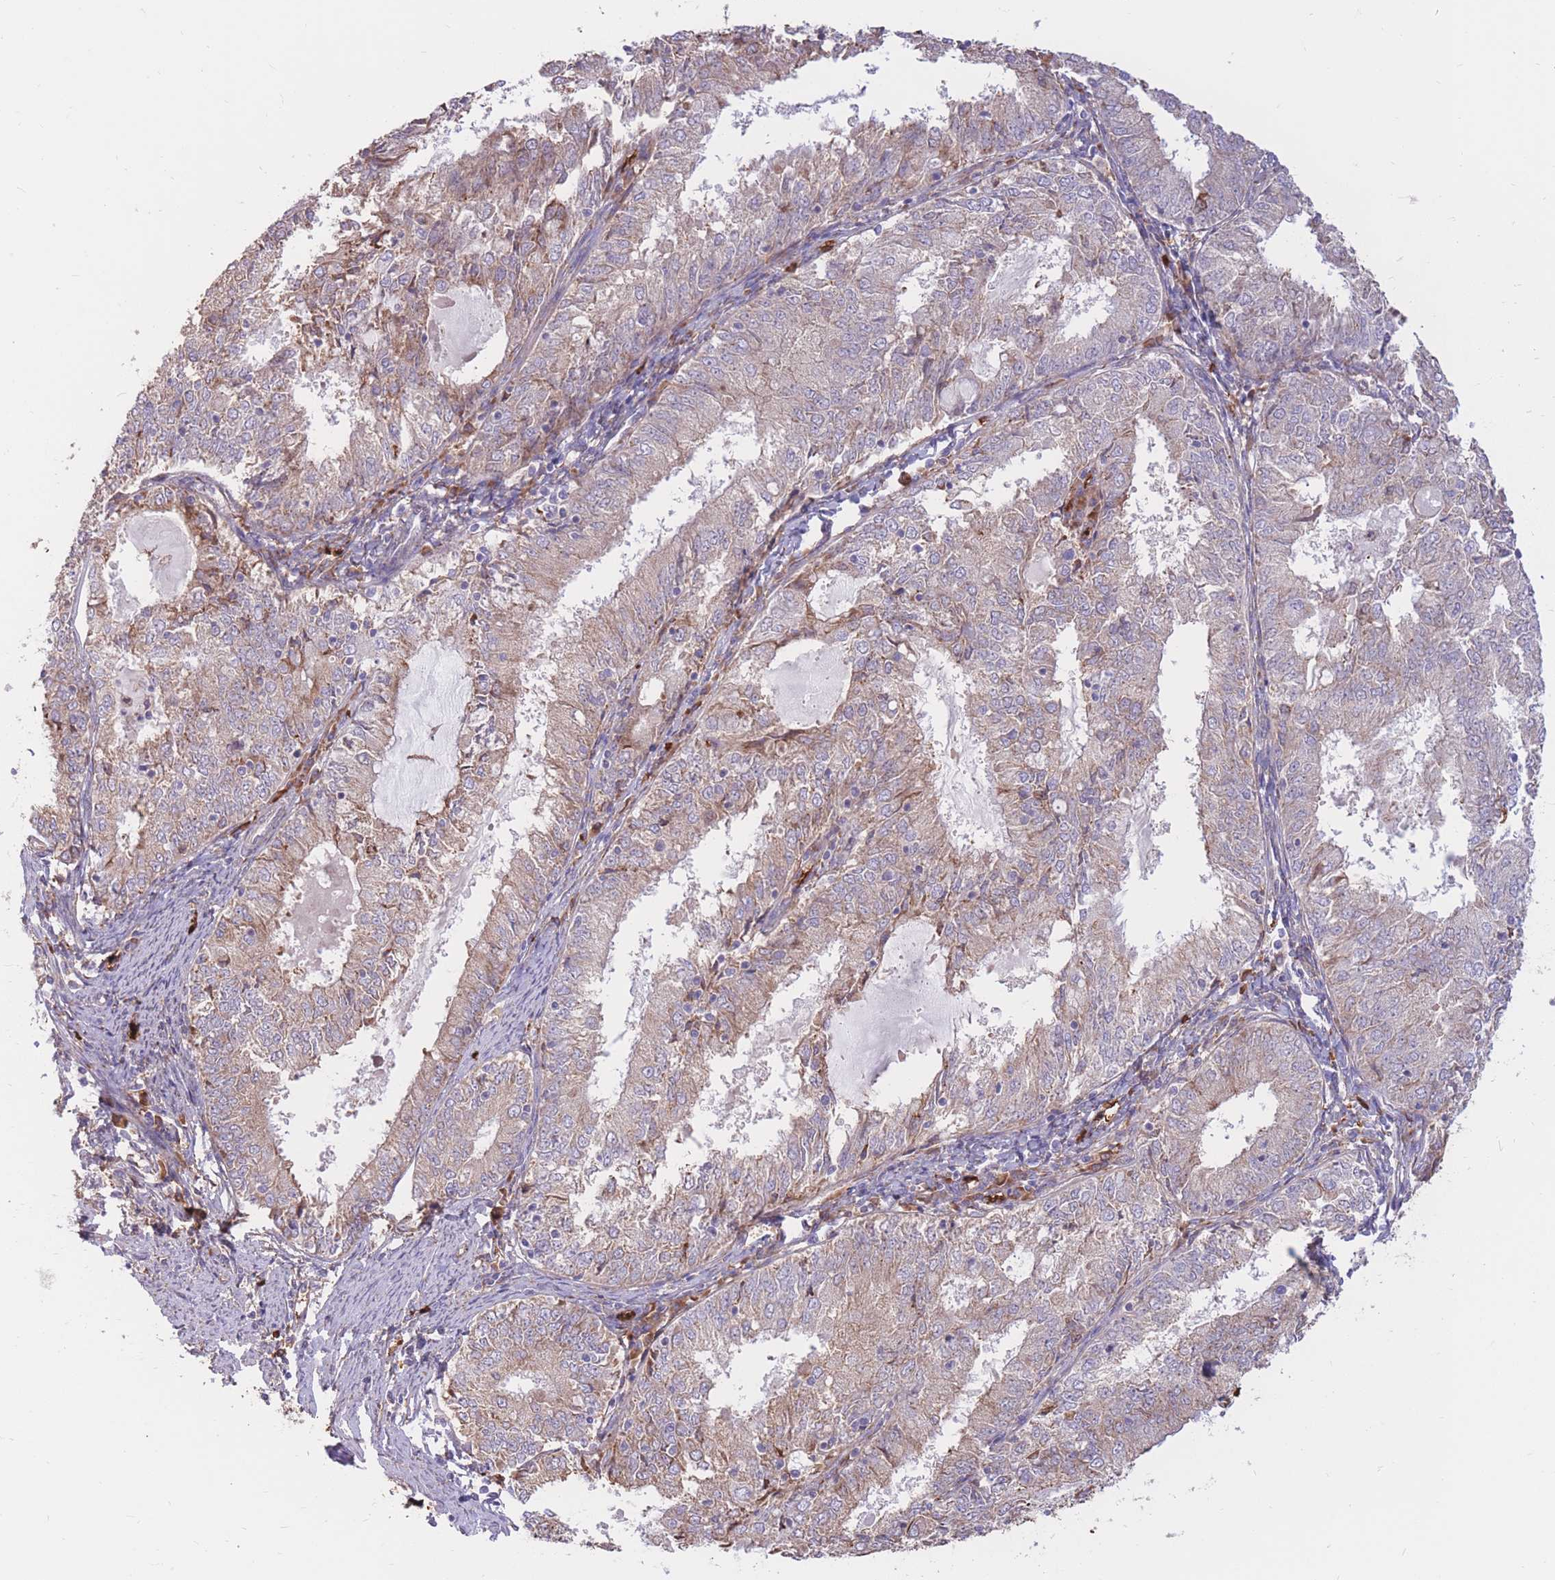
{"staining": {"intensity": "weak", "quantity": "25%-75%", "location": "cytoplasmic/membranous"}, "tissue": "endometrial cancer", "cell_type": "Tumor cells", "image_type": "cancer", "snomed": [{"axis": "morphology", "description": "Adenocarcinoma, NOS"}, {"axis": "topography", "description": "Endometrium"}], "caption": "DAB (3,3'-diaminobenzidine) immunohistochemical staining of human endometrial cancer (adenocarcinoma) shows weak cytoplasmic/membranous protein expression in approximately 25%-75% of tumor cells. The staining was performed using DAB (3,3'-diaminobenzidine), with brown indicating positive protein expression. Nuclei are stained blue with hematoxylin.", "gene": "ATP10D", "patient": {"sex": "female", "age": 57}}